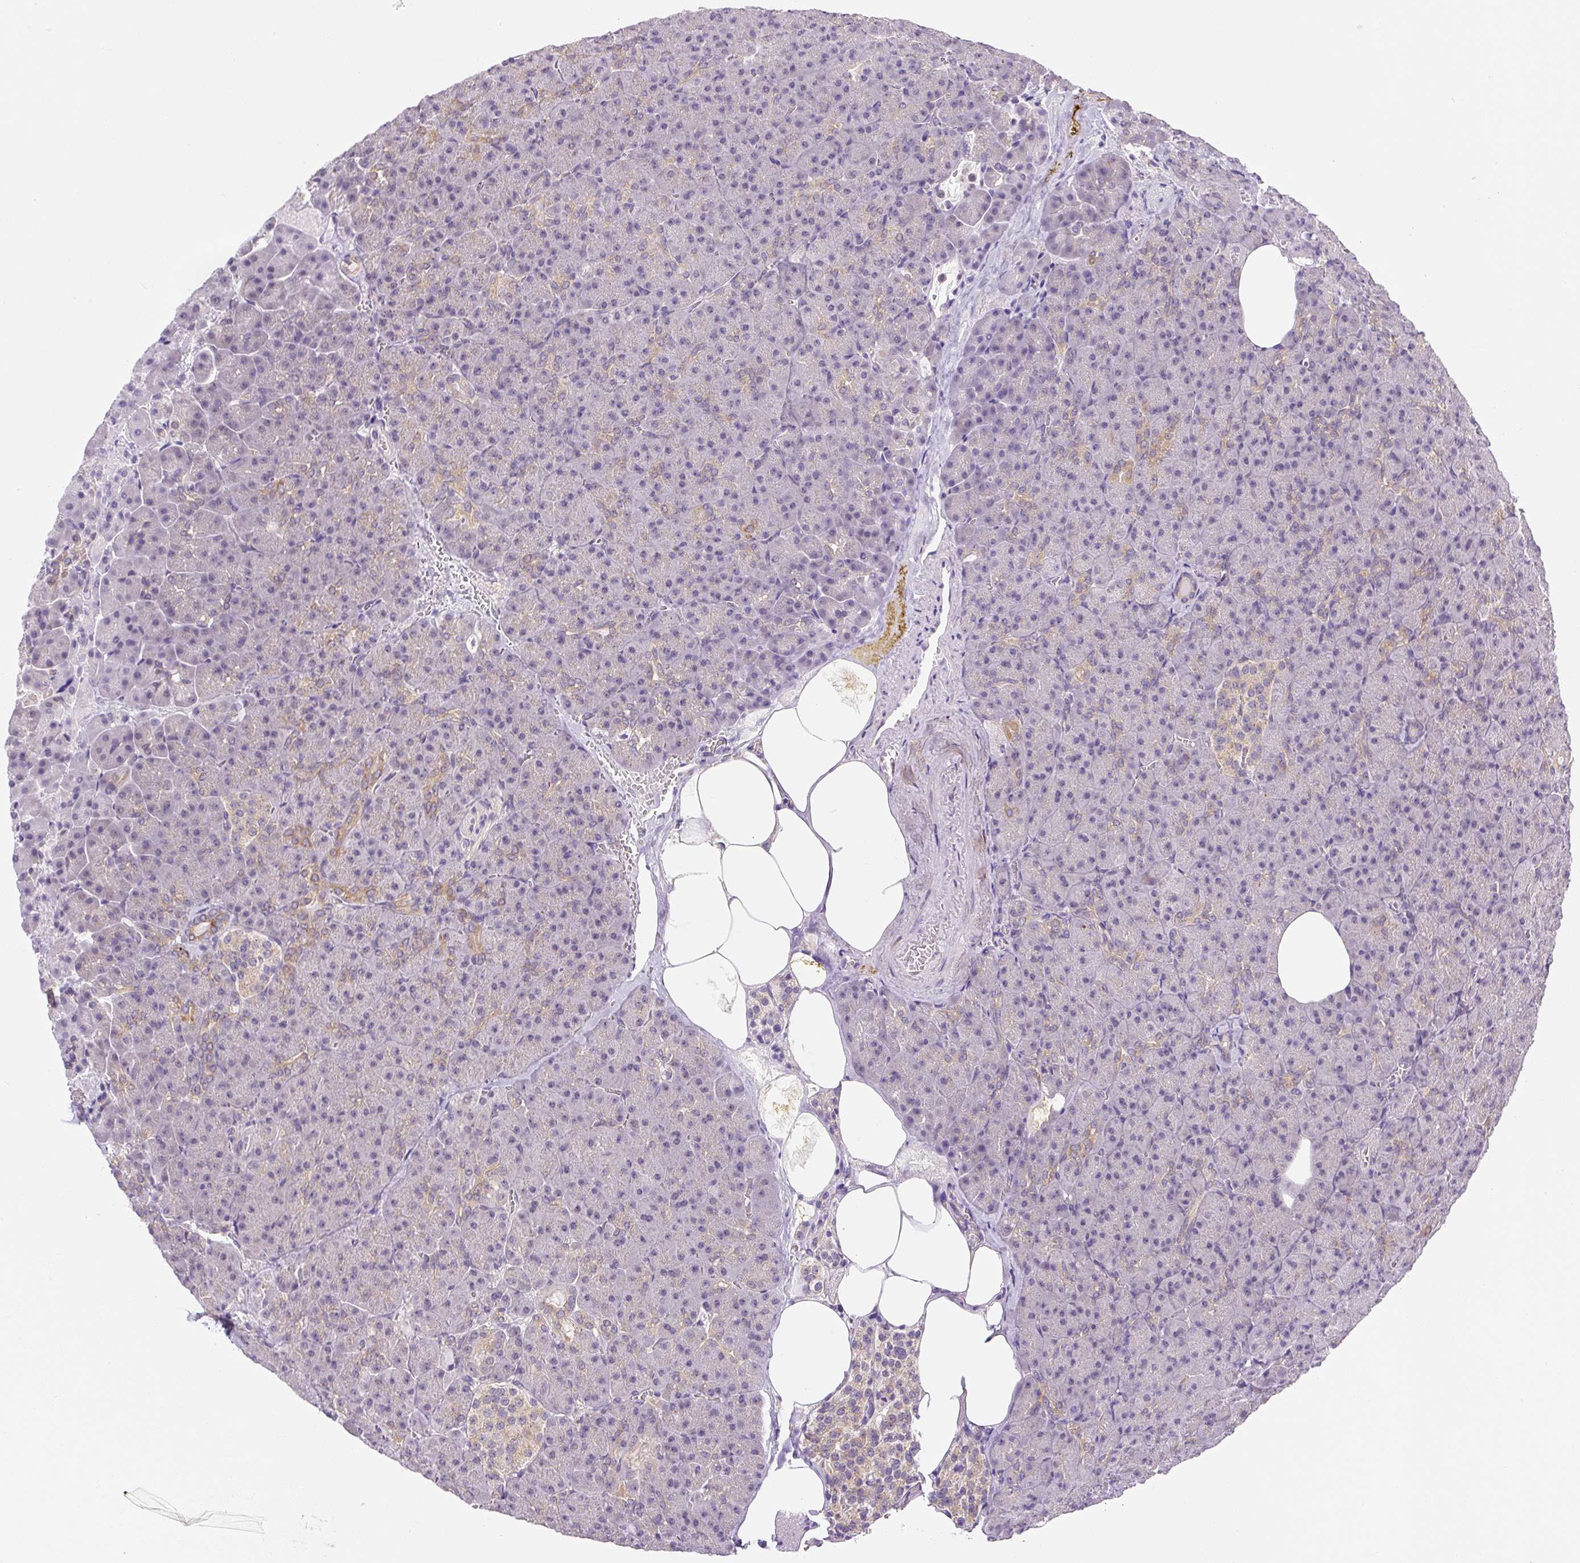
{"staining": {"intensity": "weak", "quantity": "<25%", "location": "cytoplasmic/membranous"}, "tissue": "pancreas", "cell_type": "Exocrine glandular cells", "image_type": "normal", "snomed": [{"axis": "morphology", "description": "Normal tissue, NOS"}, {"axis": "topography", "description": "Pancreas"}], "caption": "Exocrine glandular cells show no significant protein positivity in normal pancreas.", "gene": "PLA2G4A", "patient": {"sex": "female", "age": 74}}